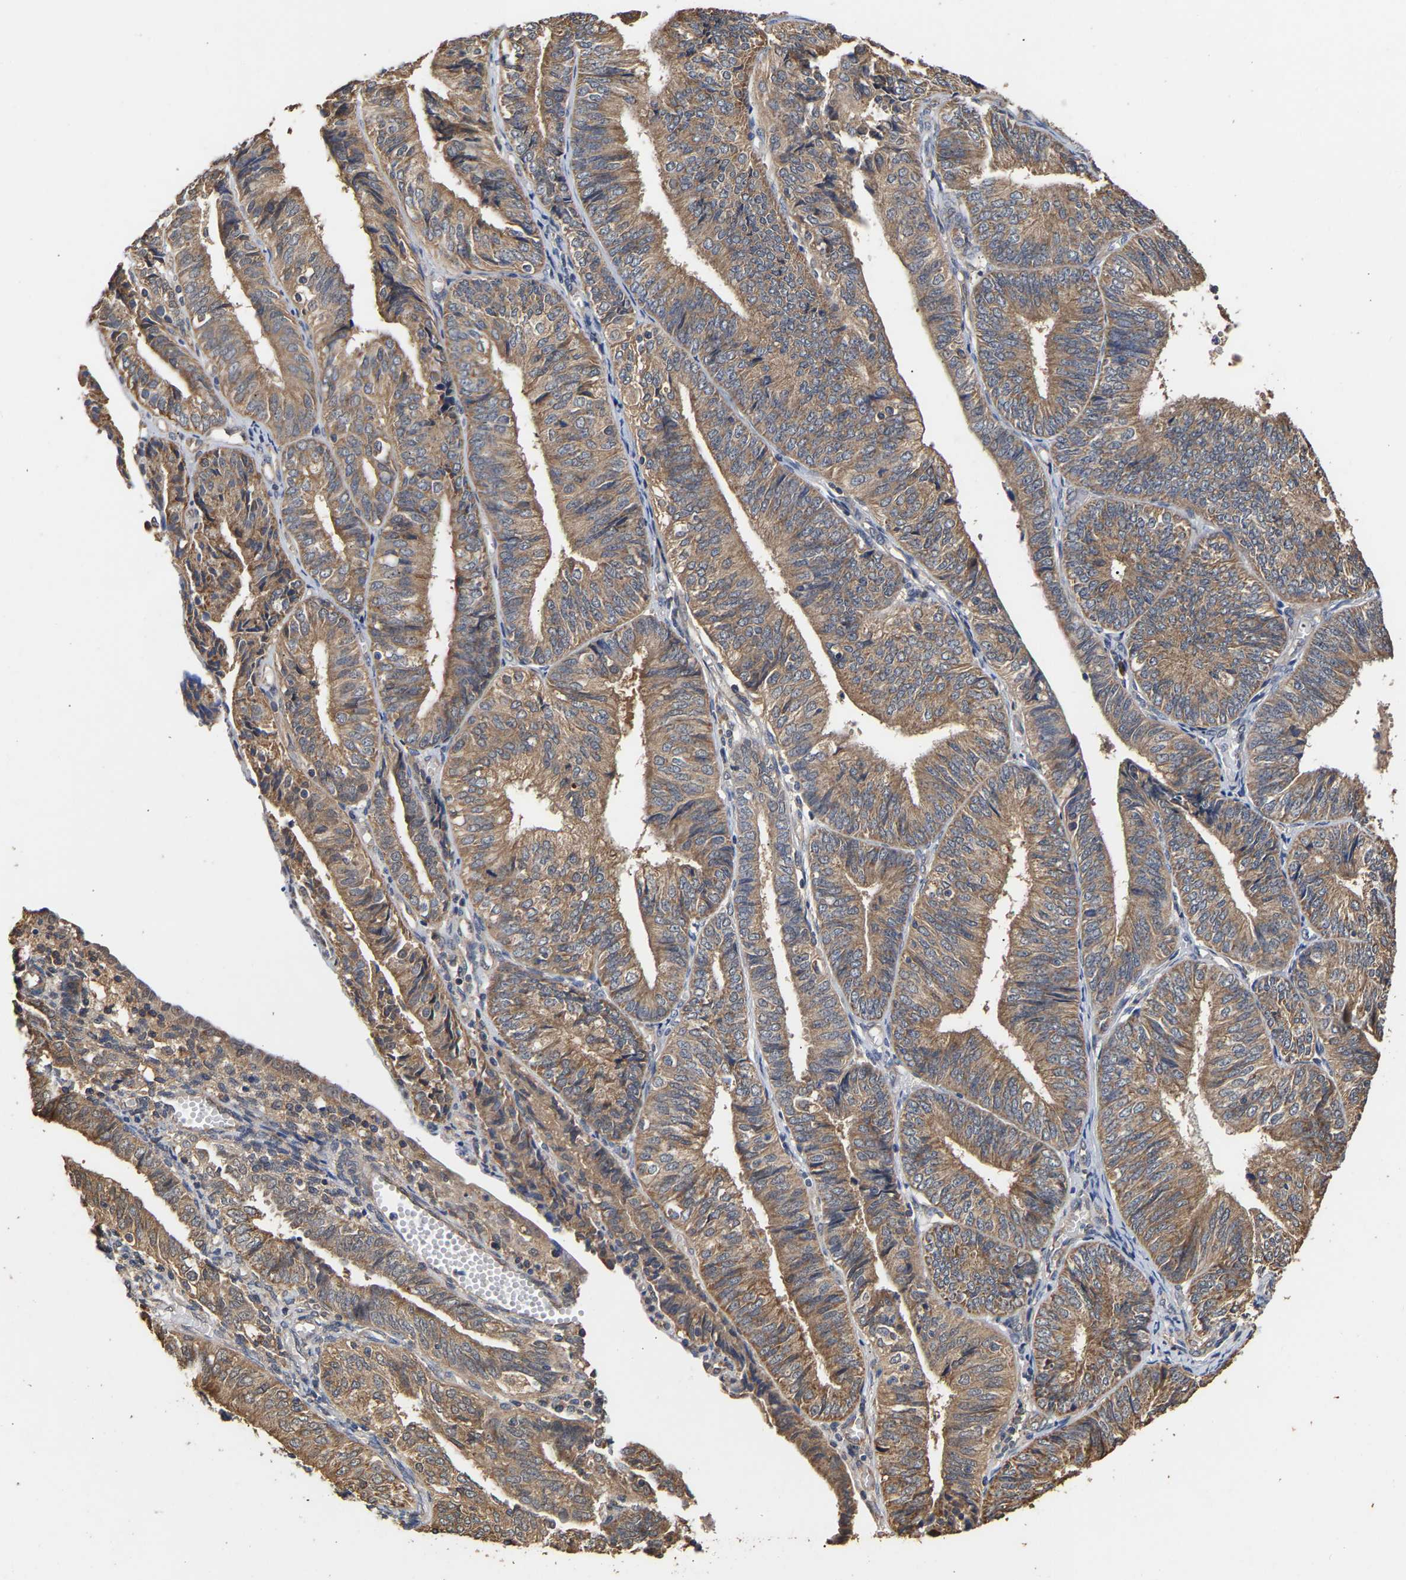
{"staining": {"intensity": "moderate", "quantity": ">75%", "location": "cytoplasmic/membranous"}, "tissue": "endometrial cancer", "cell_type": "Tumor cells", "image_type": "cancer", "snomed": [{"axis": "morphology", "description": "Adenocarcinoma, NOS"}, {"axis": "topography", "description": "Endometrium"}], "caption": "Moderate cytoplasmic/membranous protein positivity is present in approximately >75% of tumor cells in endometrial adenocarcinoma.", "gene": "ZNF26", "patient": {"sex": "female", "age": 58}}